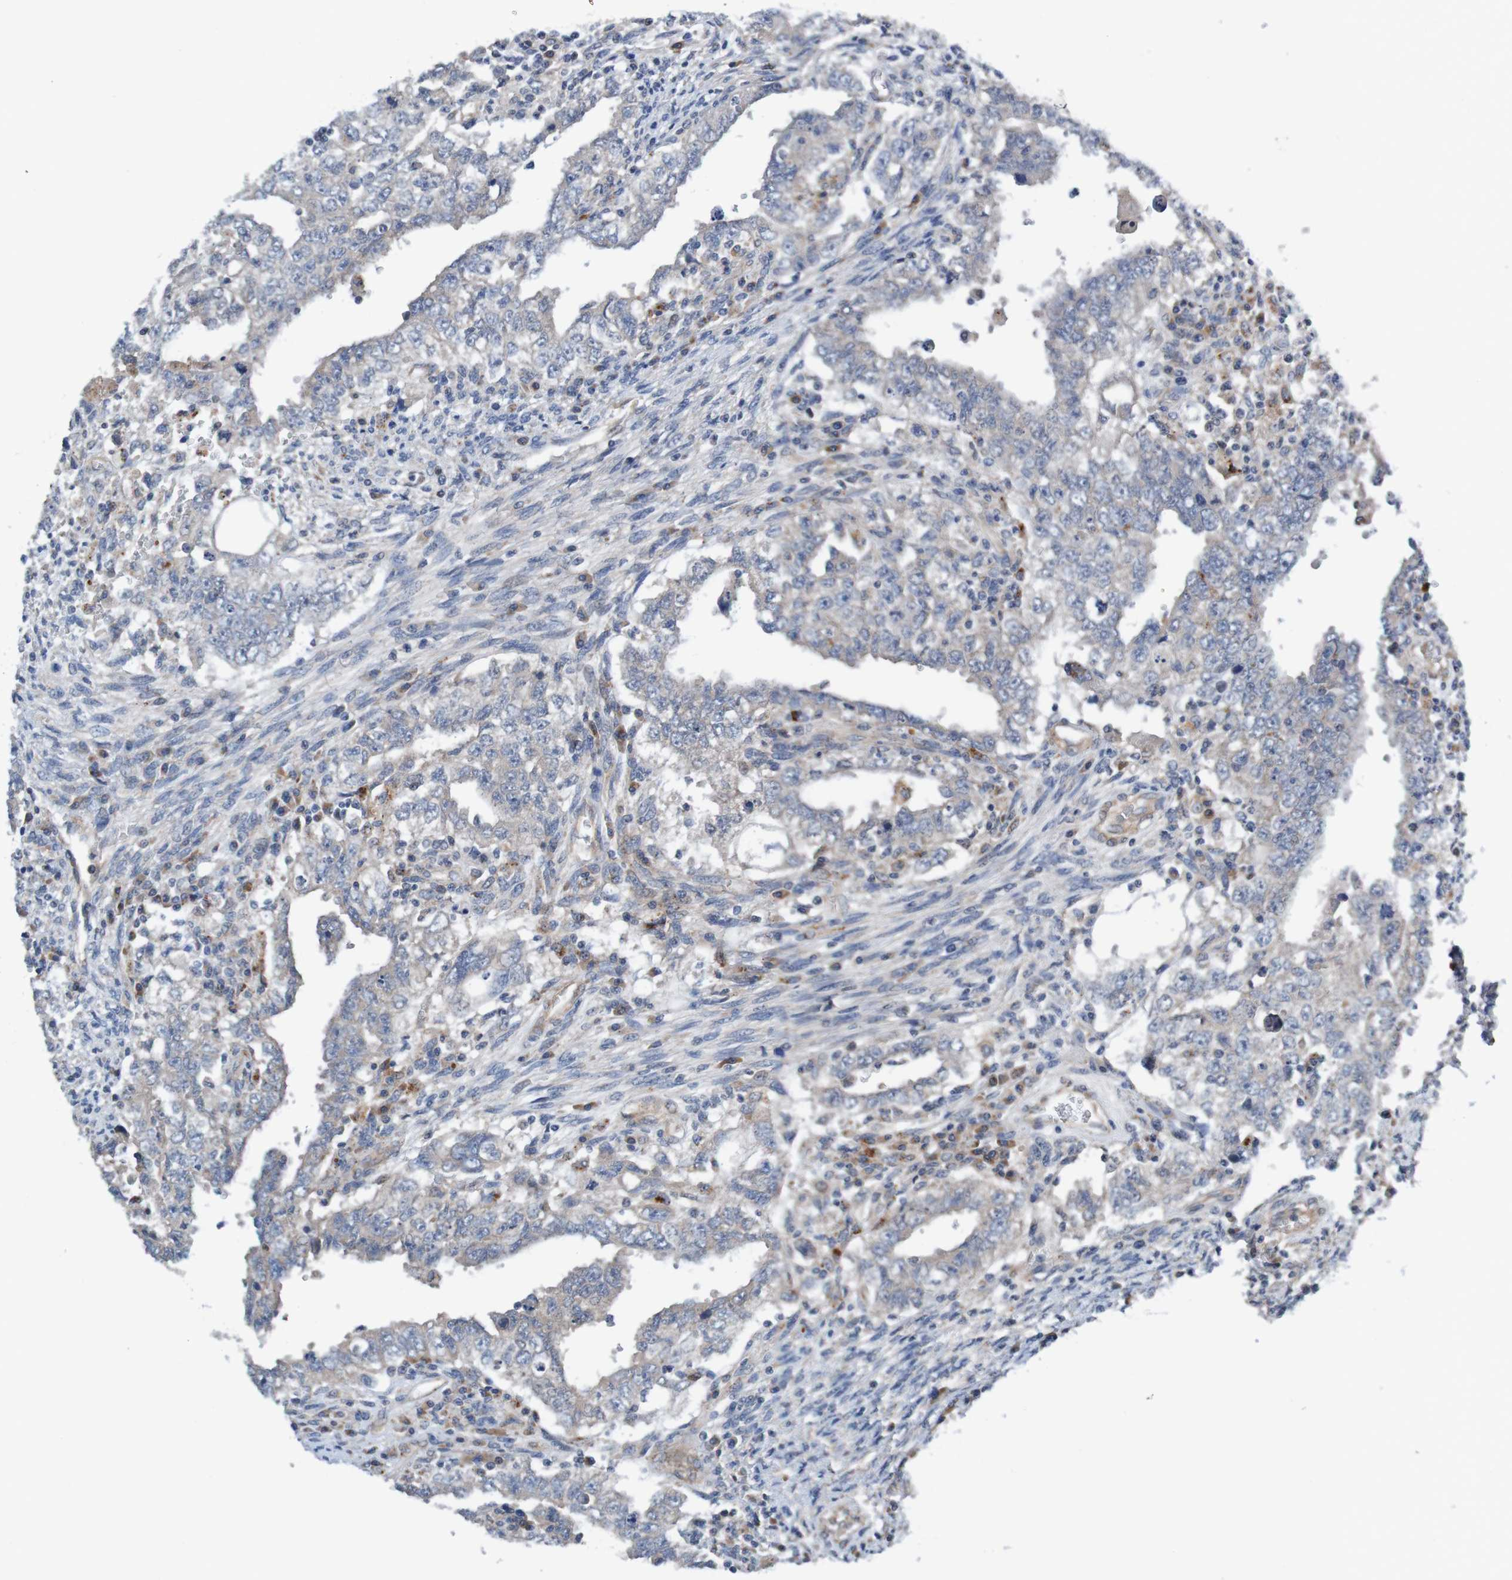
{"staining": {"intensity": "weak", "quantity": "<25%", "location": "cytoplasmic/membranous"}, "tissue": "testis cancer", "cell_type": "Tumor cells", "image_type": "cancer", "snomed": [{"axis": "morphology", "description": "Carcinoma, Embryonal, NOS"}, {"axis": "topography", "description": "Testis"}], "caption": "Testis cancer was stained to show a protein in brown. There is no significant expression in tumor cells. (Immunohistochemistry (ihc), brightfield microscopy, high magnification).", "gene": "CPED1", "patient": {"sex": "male", "age": 26}}